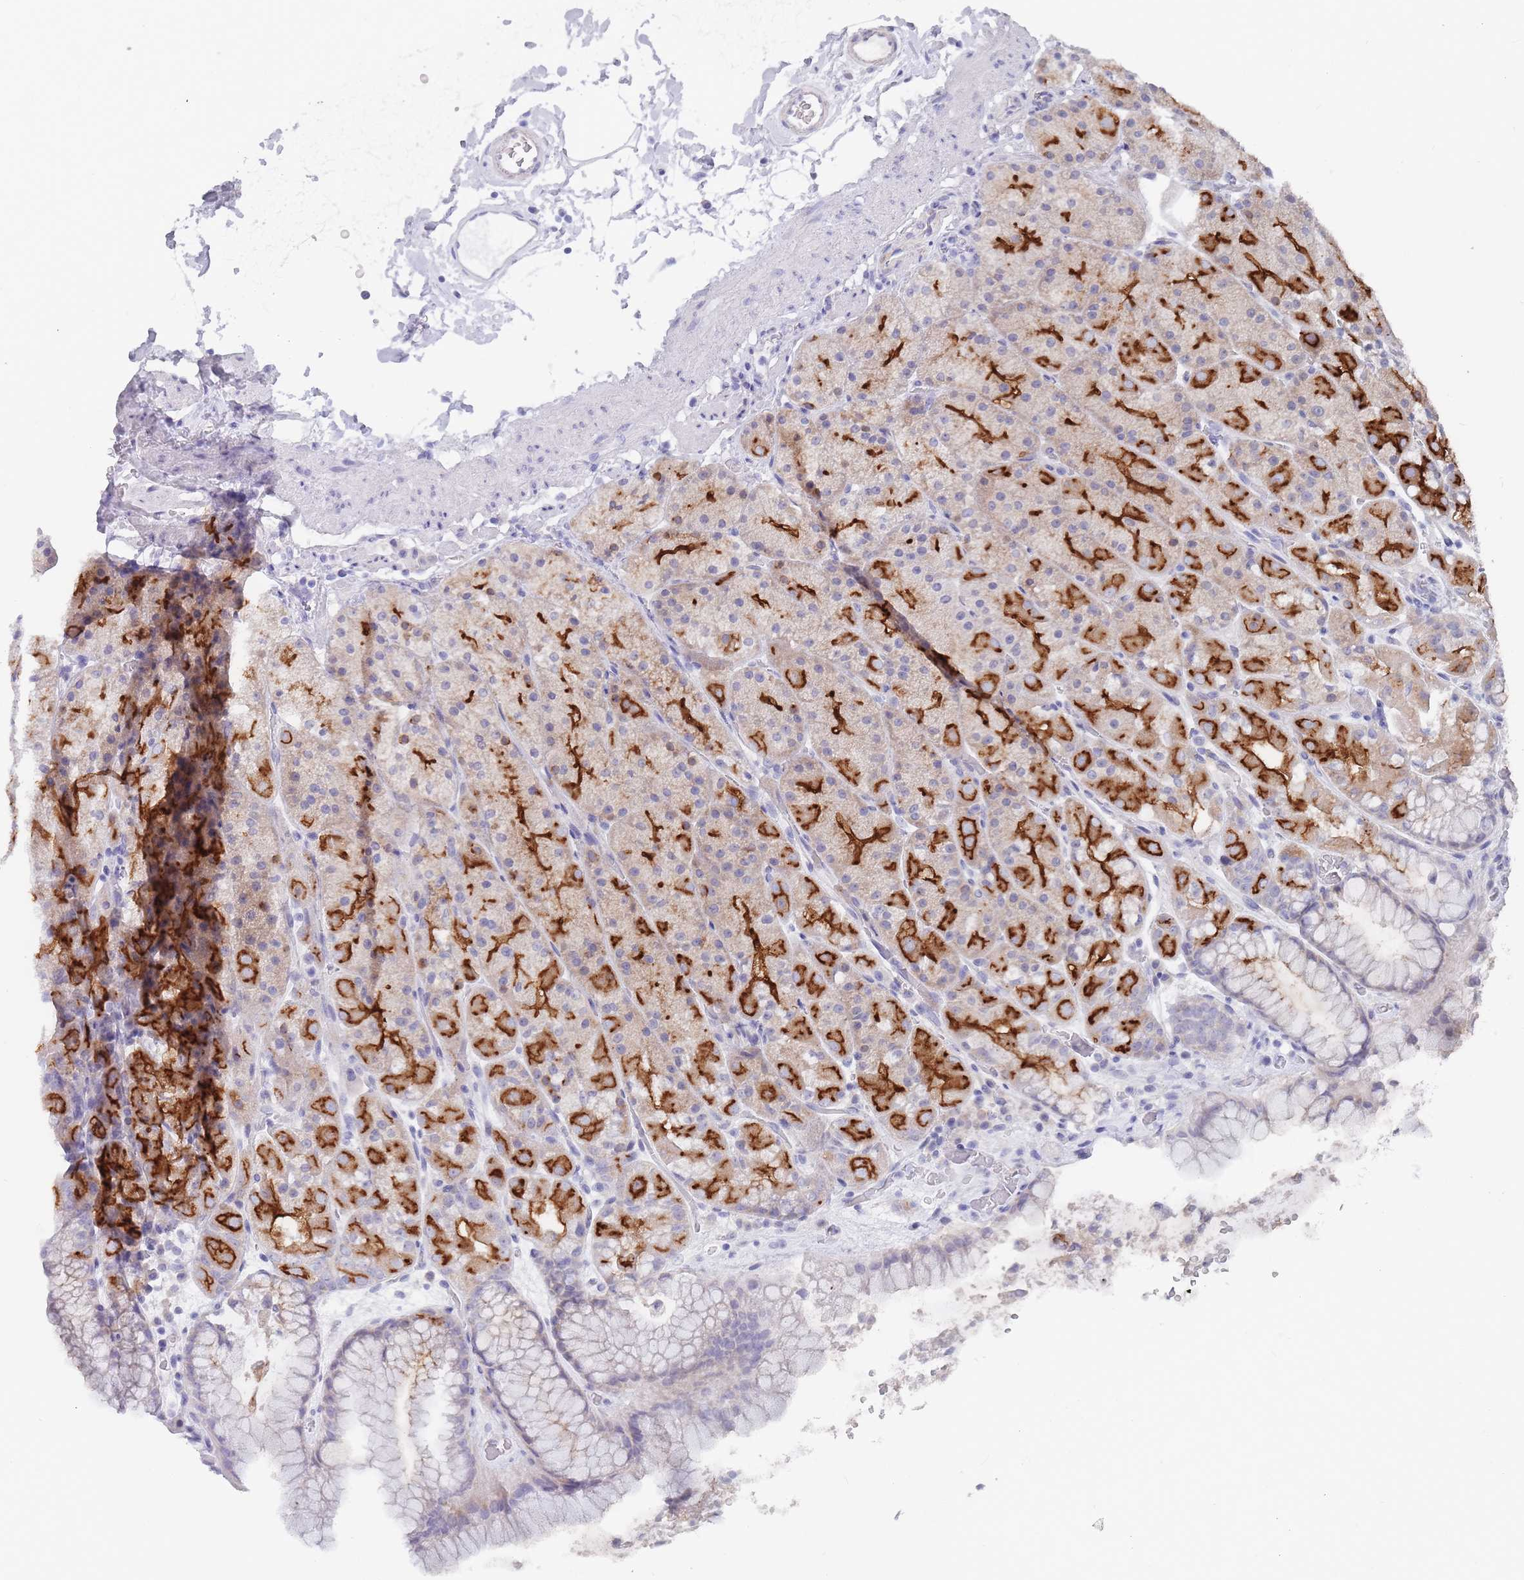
{"staining": {"intensity": "strong", "quantity": "25%-75%", "location": "cytoplasmic/membranous"}, "tissue": "stomach", "cell_type": "Glandular cells", "image_type": "normal", "snomed": [{"axis": "morphology", "description": "Normal tissue, NOS"}, {"axis": "topography", "description": "Stomach, upper"}, {"axis": "topography", "description": "Stomach, lower"}], "caption": "Immunohistochemistry (IHC) image of normal stomach: stomach stained using IHC exhibits high levels of strong protein expression localized specifically in the cytoplasmic/membranous of glandular cells, appearing as a cytoplasmic/membranous brown color.", "gene": "PIGU", "patient": {"sex": "male", "age": 67}}